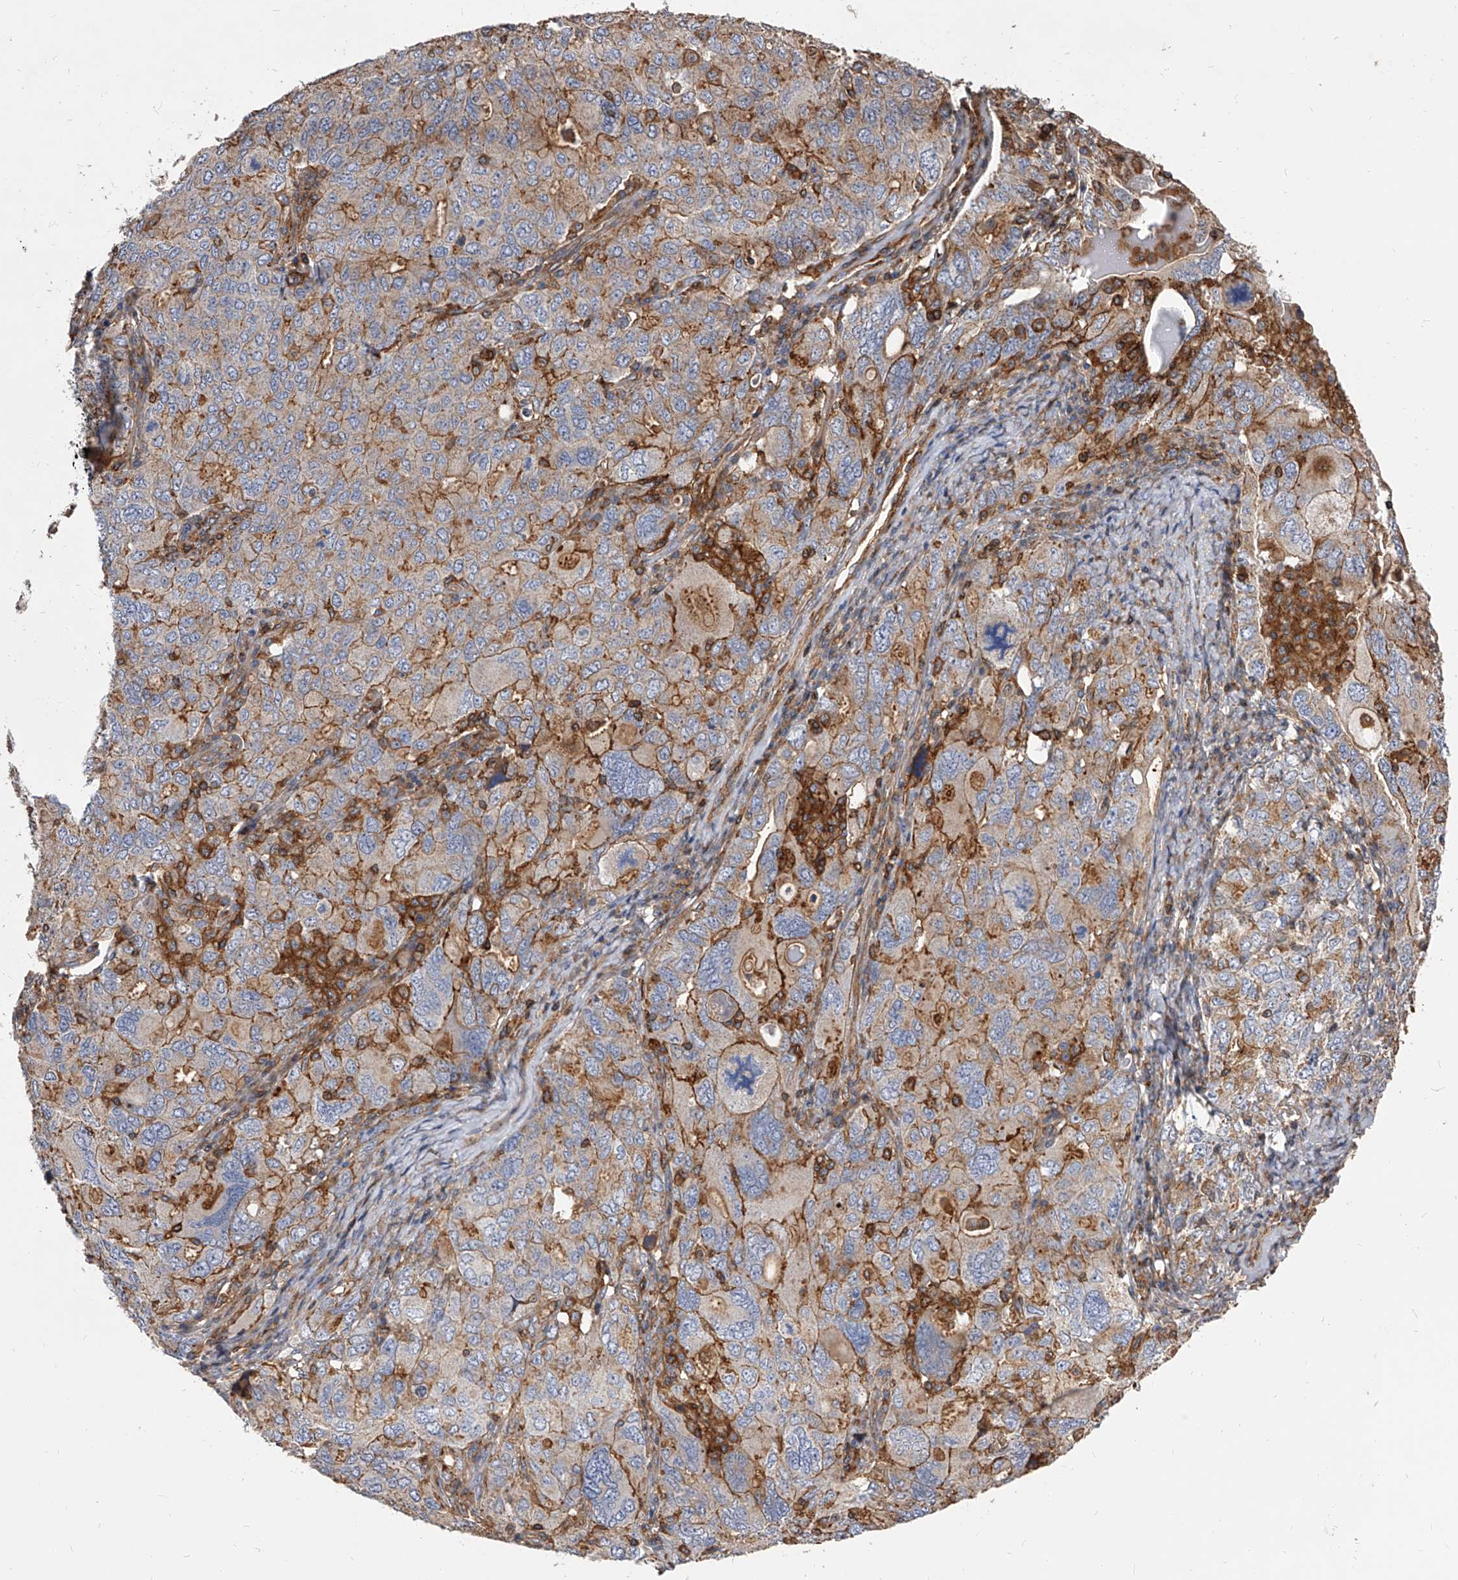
{"staining": {"intensity": "moderate", "quantity": "25%-75%", "location": "cytoplasmic/membranous"}, "tissue": "ovarian cancer", "cell_type": "Tumor cells", "image_type": "cancer", "snomed": [{"axis": "morphology", "description": "Carcinoma, endometroid"}, {"axis": "topography", "description": "Ovary"}], "caption": "A photomicrograph of ovarian endometroid carcinoma stained for a protein exhibits moderate cytoplasmic/membranous brown staining in tumor cells. (DAB (3,3'-diaminobenzidine) IHC, brown staining for protein, blue staining for nuclei).", "gene": "PISD", "patient": {"sex": "female", "age": 62}}